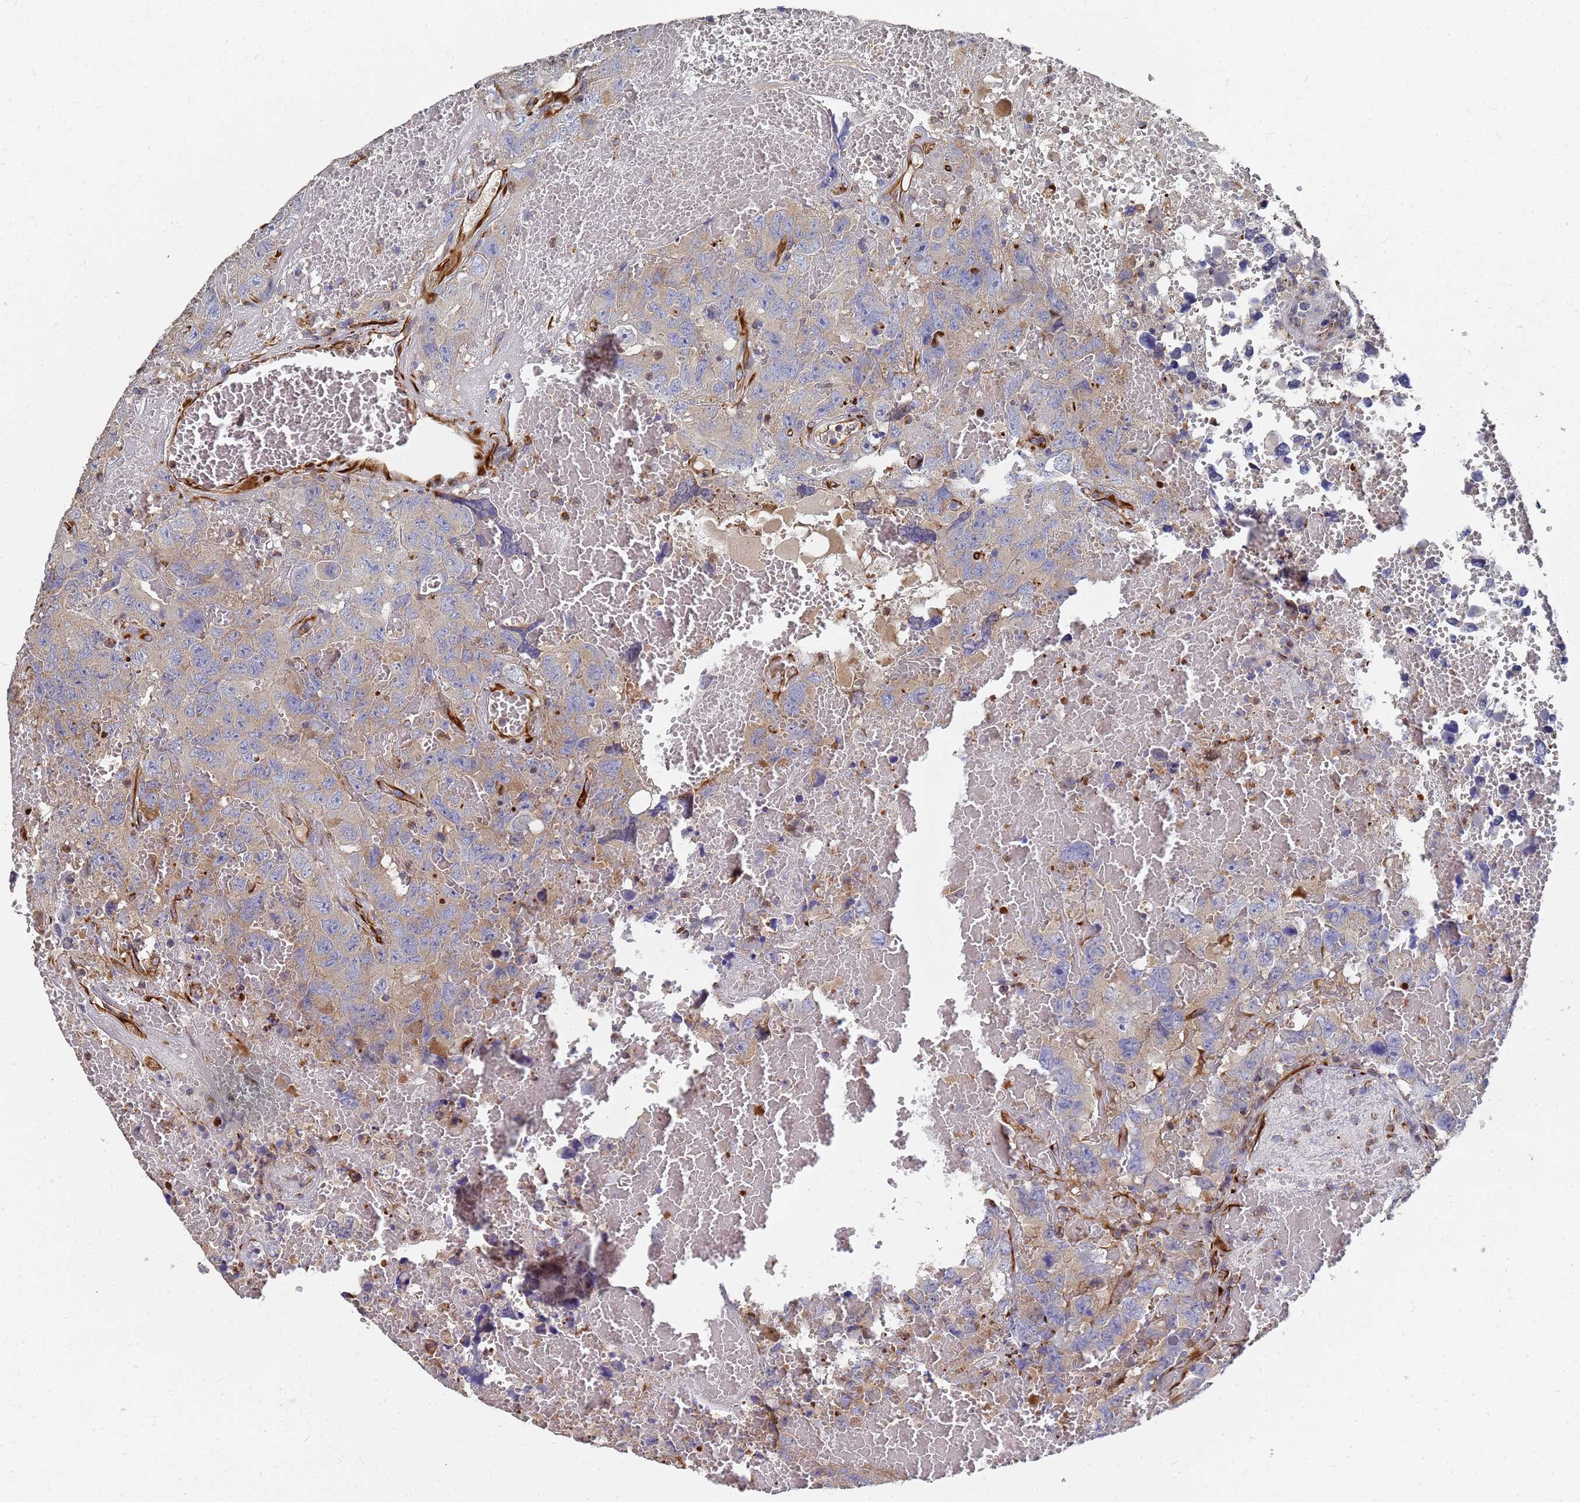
{"staining": {"intensity": "weak", "quantity": "25%-75%", "location": "cytoplasmic/membranous"}, "tissue": "testis cancer", "cell_type": "Tumor cells", "image_type": "cancer", "snomed": [{"axis": "morphology", "description": "Carcinoma, Embryonal, NOS"}, {"axis": "topography", "description": "Testis"}], "caption": "IHC micrograph of embryonal carcinoma (testis) stained for a protein (brown), which shows low levels of weak cytoplasmic/membranous staining in approximately 25%-75% of tumor cells.", "gene": "SYT13", "patient": {"sex": "male", "age": 45}}